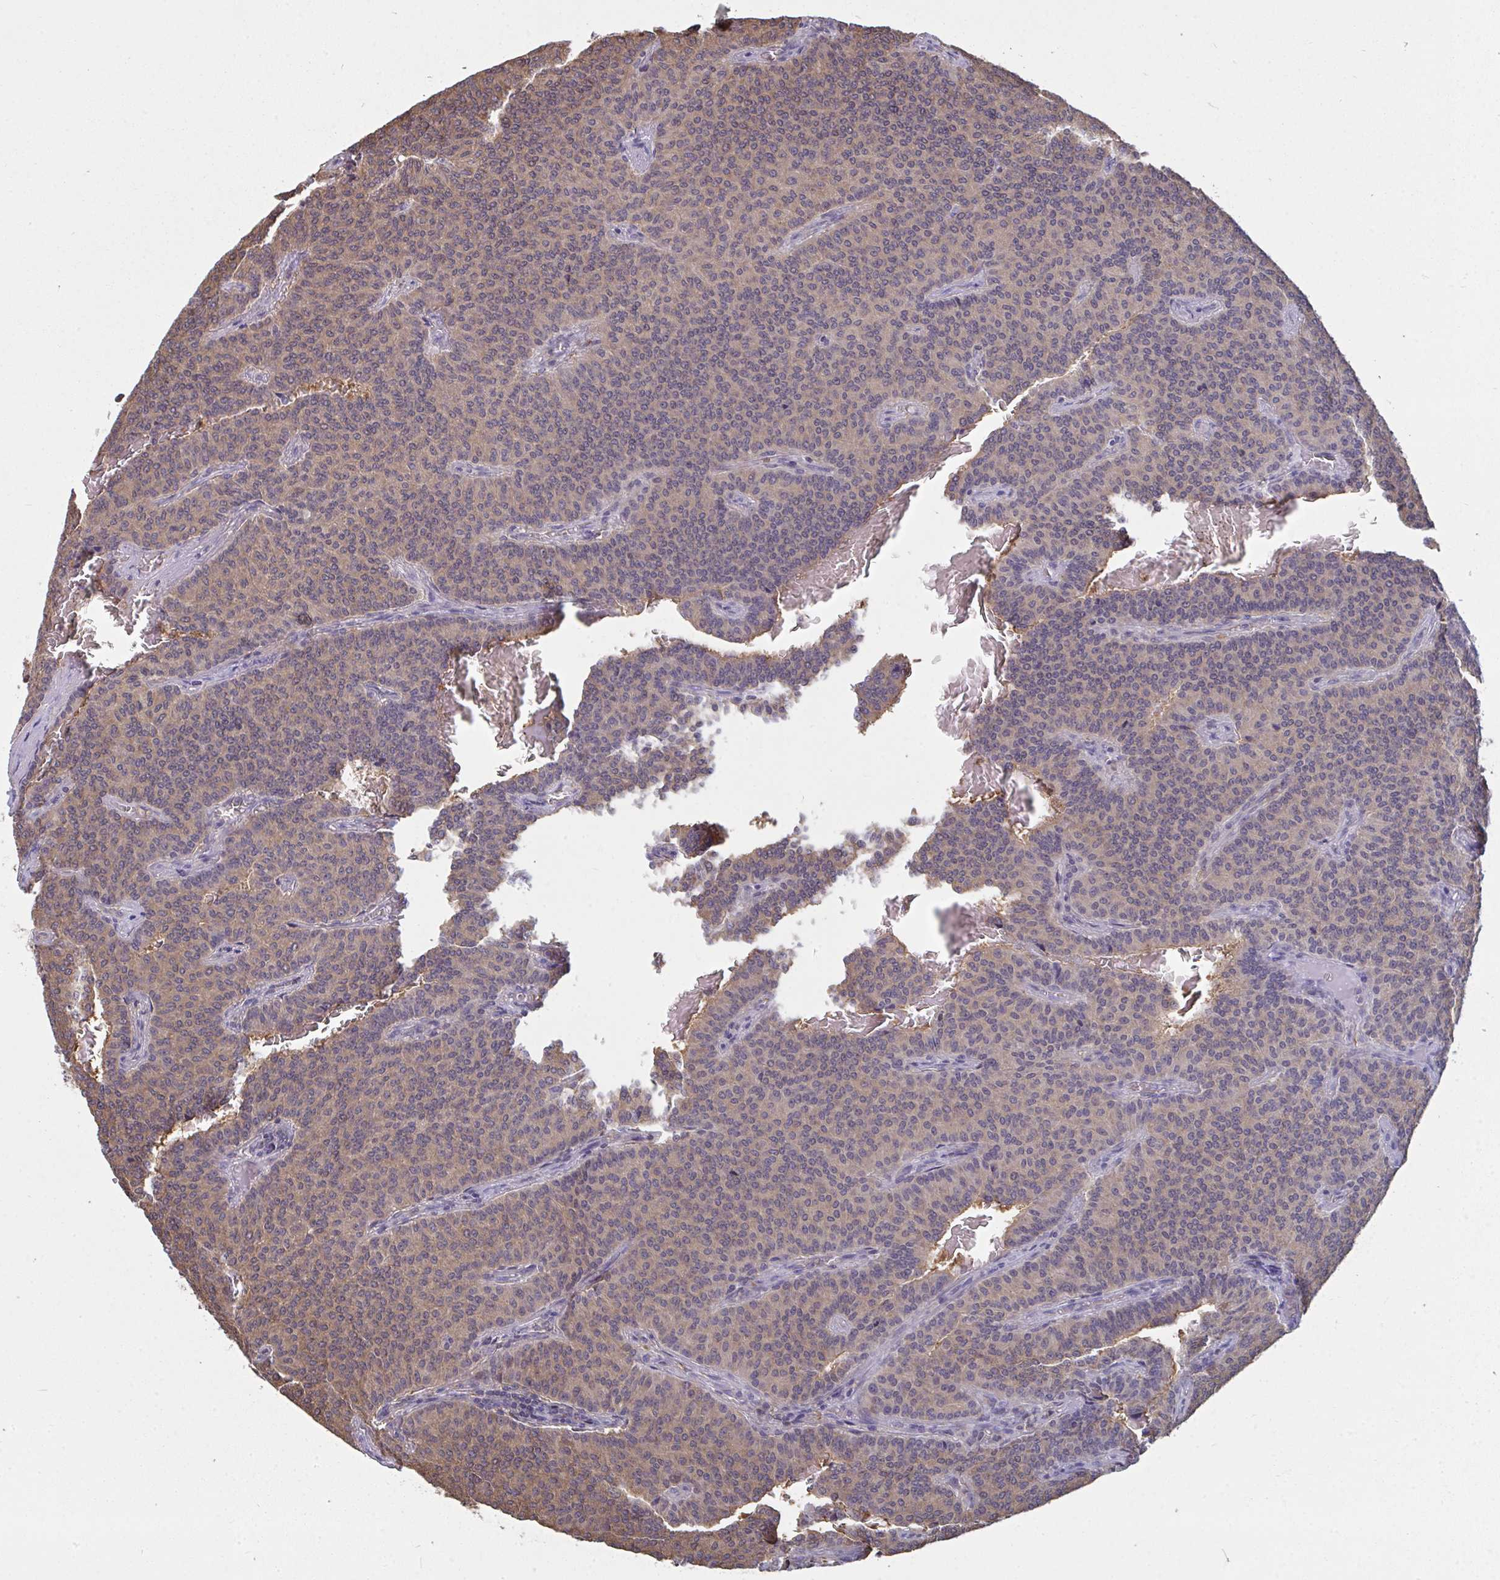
{"staining": {"intensity": "weak", "quantity": "25%-75%", "location": "cytoplasmic/membranous"}, "tissue": "carcinoid", "cell_type": "Tumor cells", "image_type": "cancer", "snomed": [{"axis": "morphology", "description": "Carcinoid, malignant, NOS"}, {"axis": "topography", "description": "Lung"}], "caption": "This image displays carcinoid stained with immunohistochemistry to label a protein in brown. The cytoplasmic/membranous of tumor cells show weak positivity for the protein. Nuclei are counter-stained blue.", "gene": "TTC9C", "patient": {"sex": "male", "age": 61}}